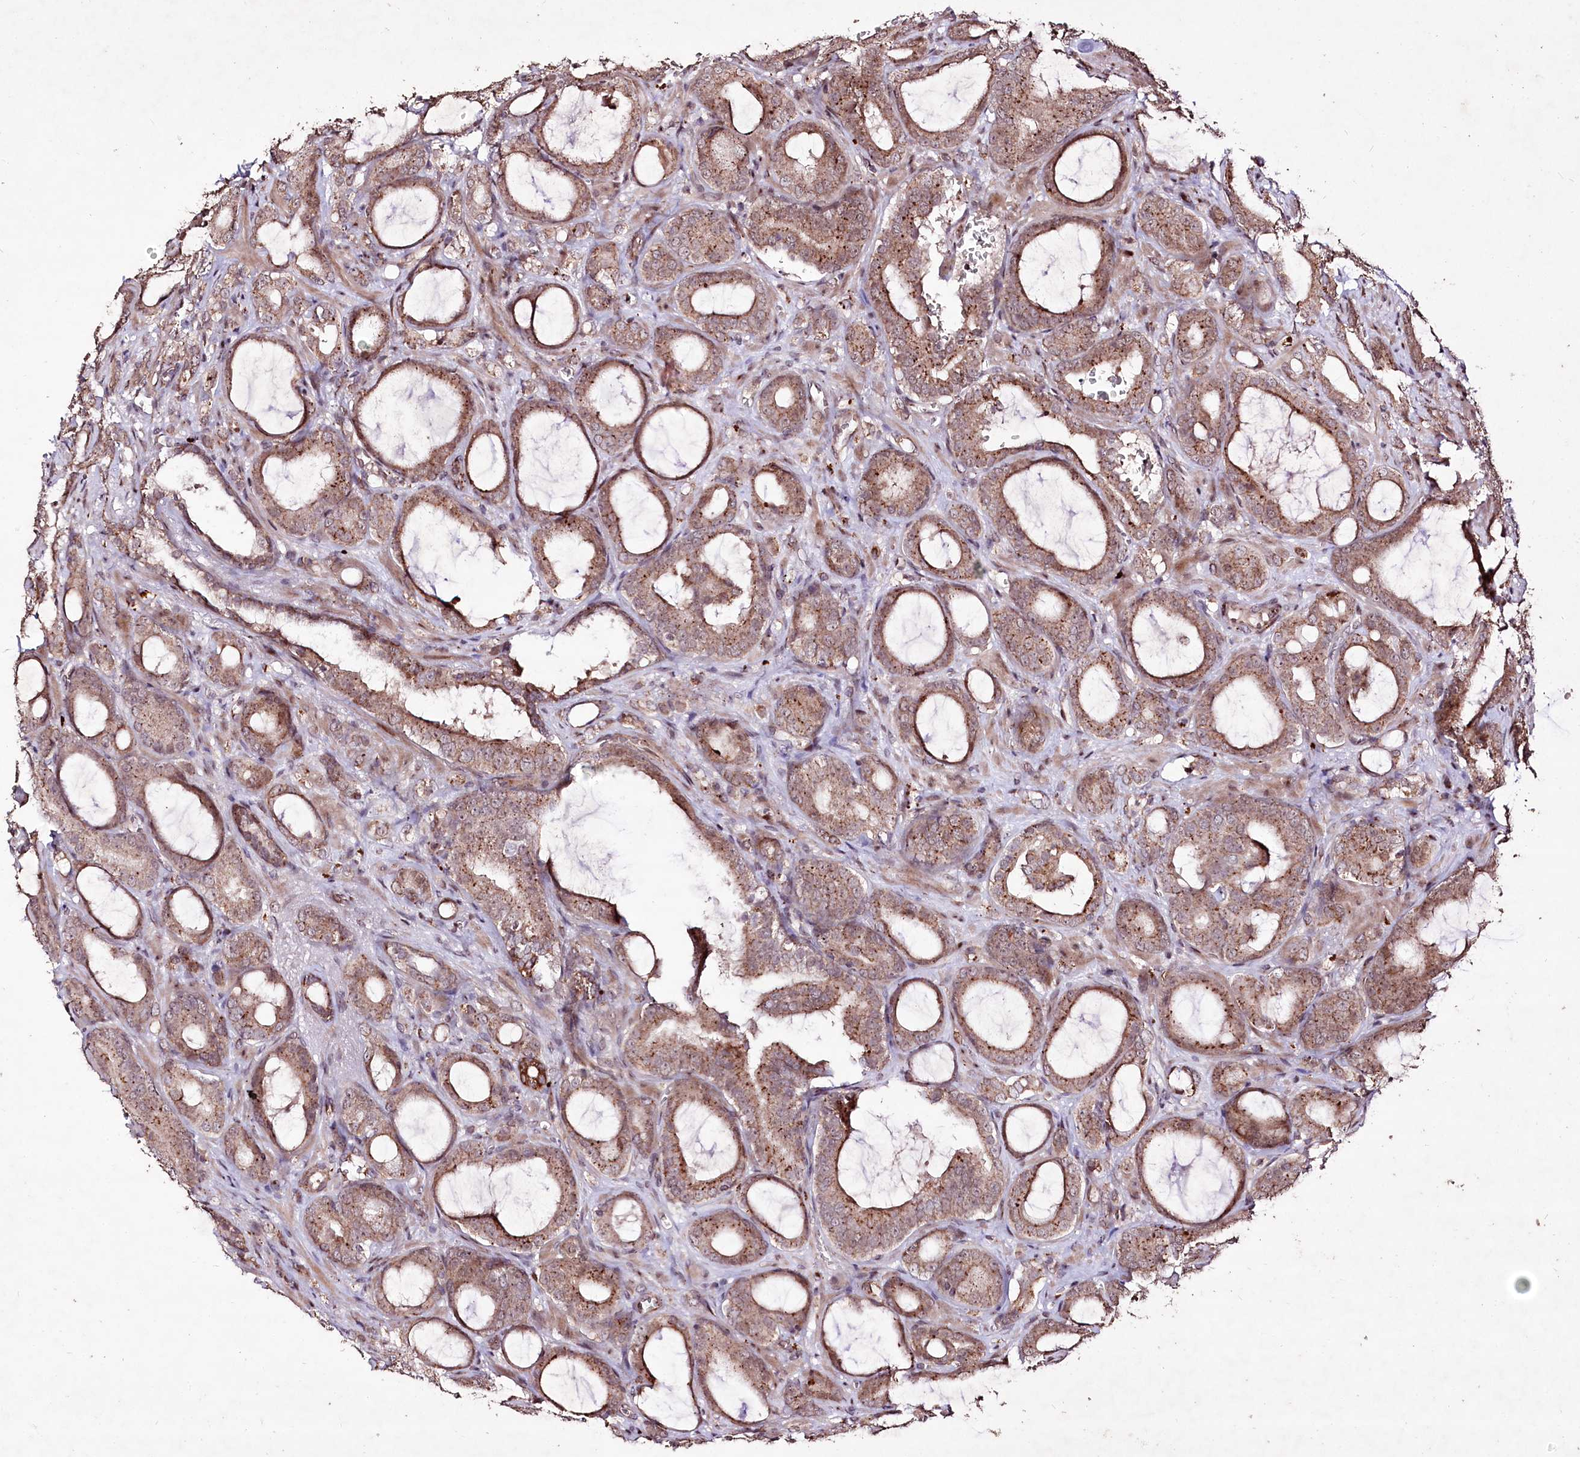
{"staining": {"intensity": "weak", "quantity": ">75%", "location": "cytoplasmic/membranous"}, "tissue": "prostate cancer", "cell_type": "Tumor cells", "image_type": "cancer", "snomed": [{"axis": "morphology", "description": "Adenocarcinoma, High grade"}, {"axis": "topography", "description": "Prostate"}], "caption": "This histopathology image displays immunohistochemistry (IHC) staining of adenocarcinoma (high-grade) (prostate), with low weak cytoplasmic/membranous staining in approximately >75% of tumor cells.", "gene": "CARD19", "patient": {"sex": "male", "age": 72}}